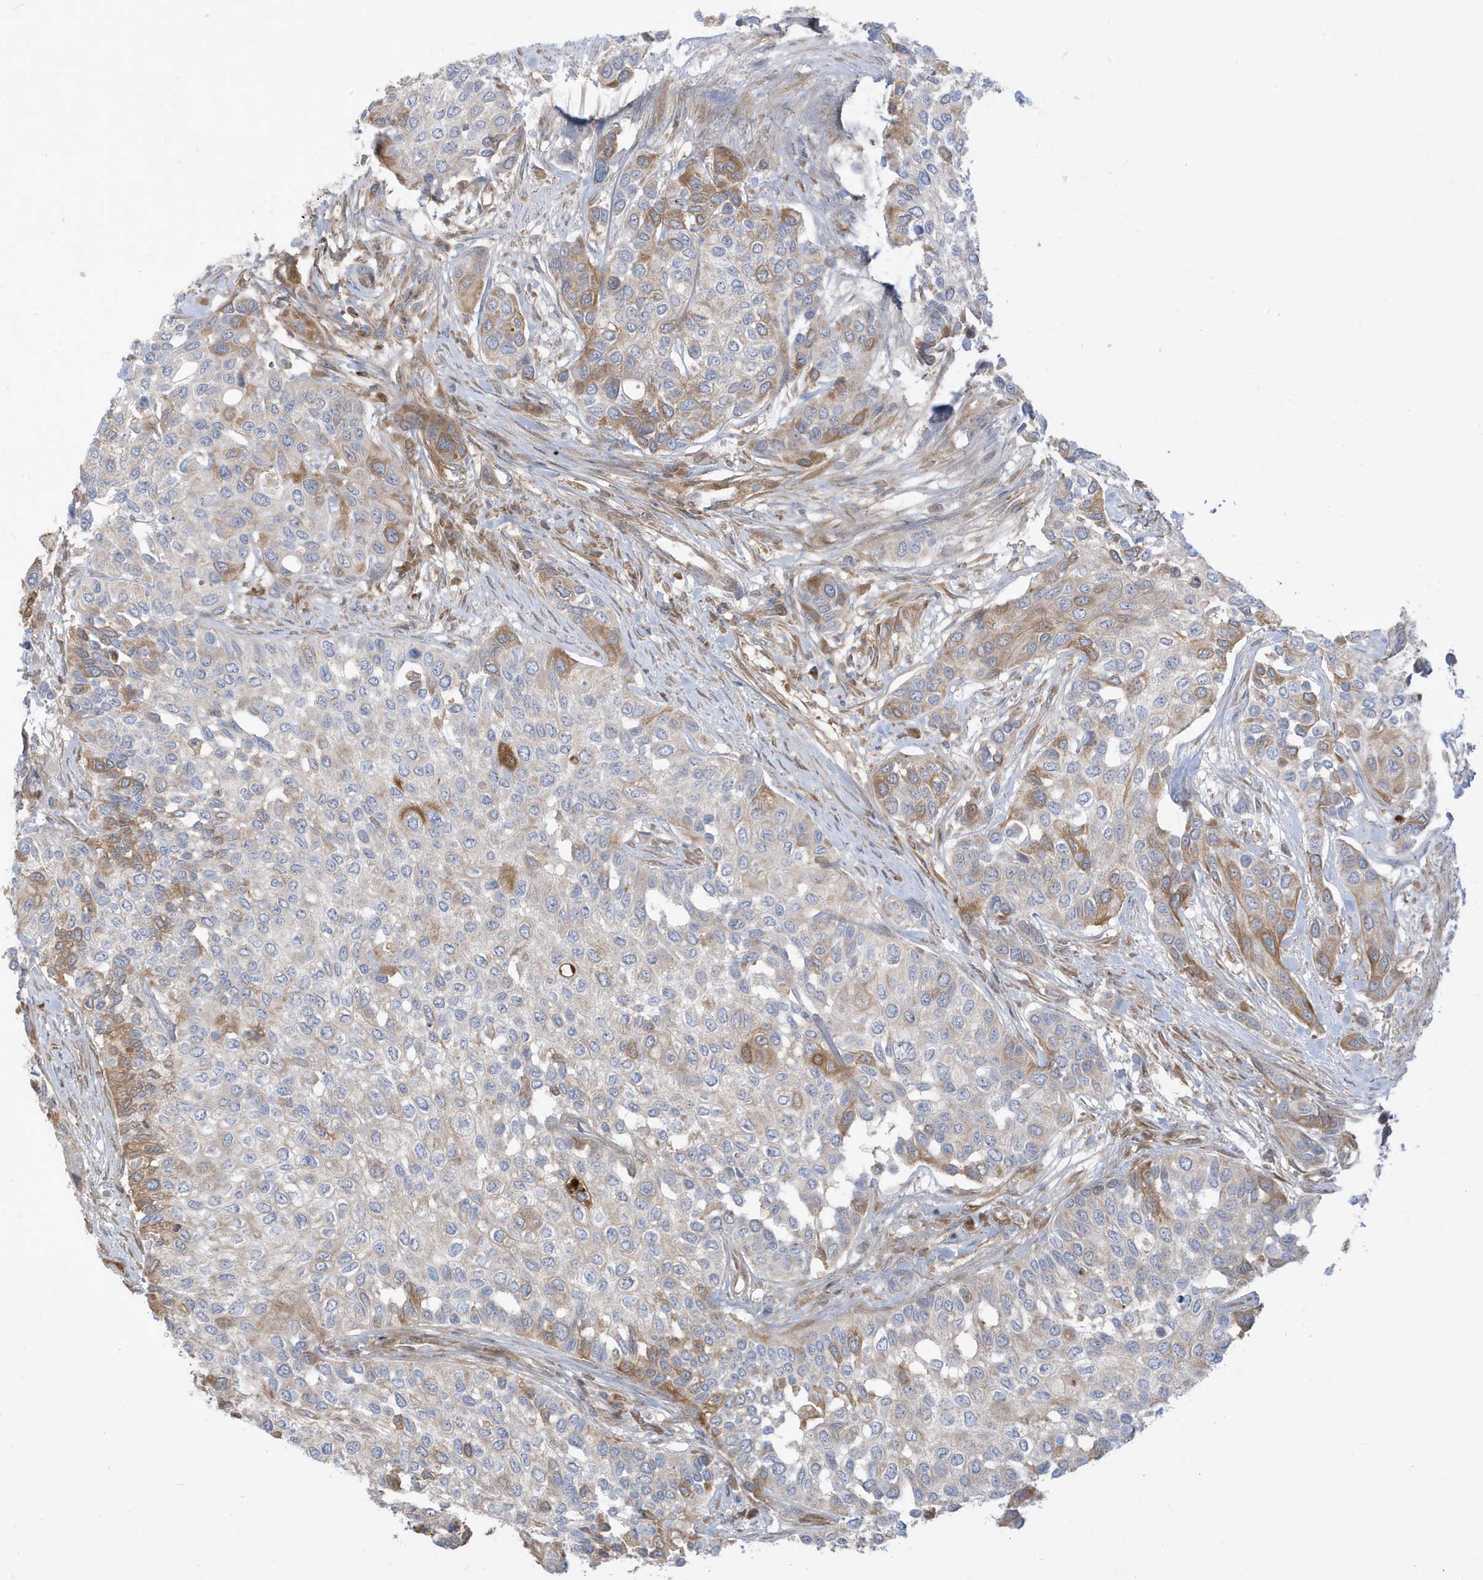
{"staining": {"intensity": "moderate", "quantity": "<25%", "location": "cytoplasmic/membranous"}, "tissue": "urothelial cancer", "cell_type": "Tumor cells", "image_type": "cancer", "snomed": [{"axis": "morphology", "description": "Normal tissue, NOS"}, {"axis": "morphology", "description": "Urothelial carcinoma, High grade"}, {"axis": "topography", "description": "Vascular tissue"}, {"axis": "topography", "description": "Urinary bladder"}], "caption": "Protein staining demonstrates moderate cytoplasmic/membranous staining in about <25% of tumor cells in high-grade urothelial carcinoma.", "gene": "IFT57", "patient": {"sex": "female", "age": 56}}